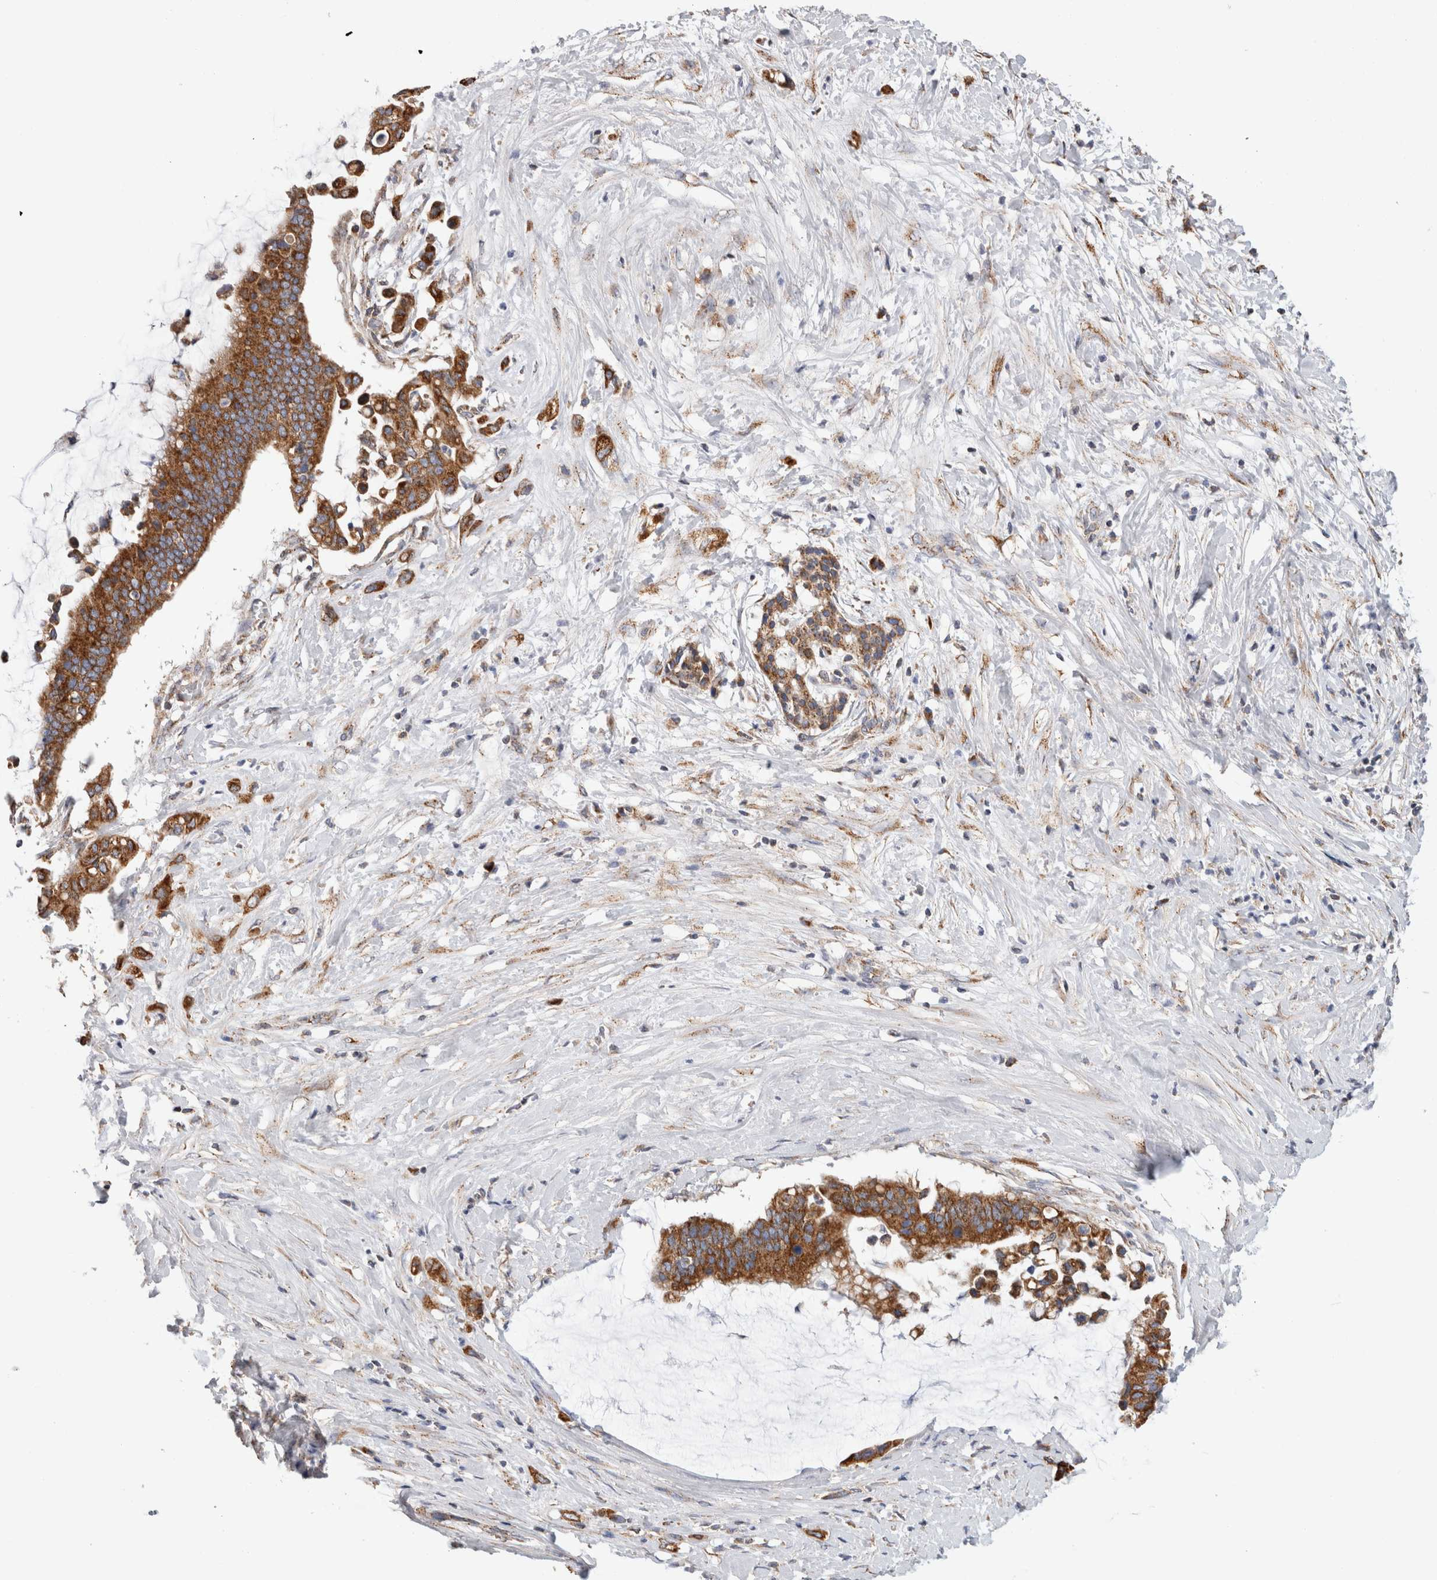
{"staining": {"intensity": "strong", "quantity": ">75%", "location": "cytoplasmic/membranous"}, "tissue": "pancreatic cancer", "cell_type": "Tumor cells", "image_type": "cancer", "snomed": [{"axis": "morphology", "description": "Adenocarcinoma, NOS"}, {"axis": "topography", "description": "Pancreas"}], "caption": "Pancreatic cancer stained for a protein exhibits strong cytoplasmic/membranous positivity in tumor cells.", "gene": "IARS2", "patient": {"sex": "male", "age": 41}}